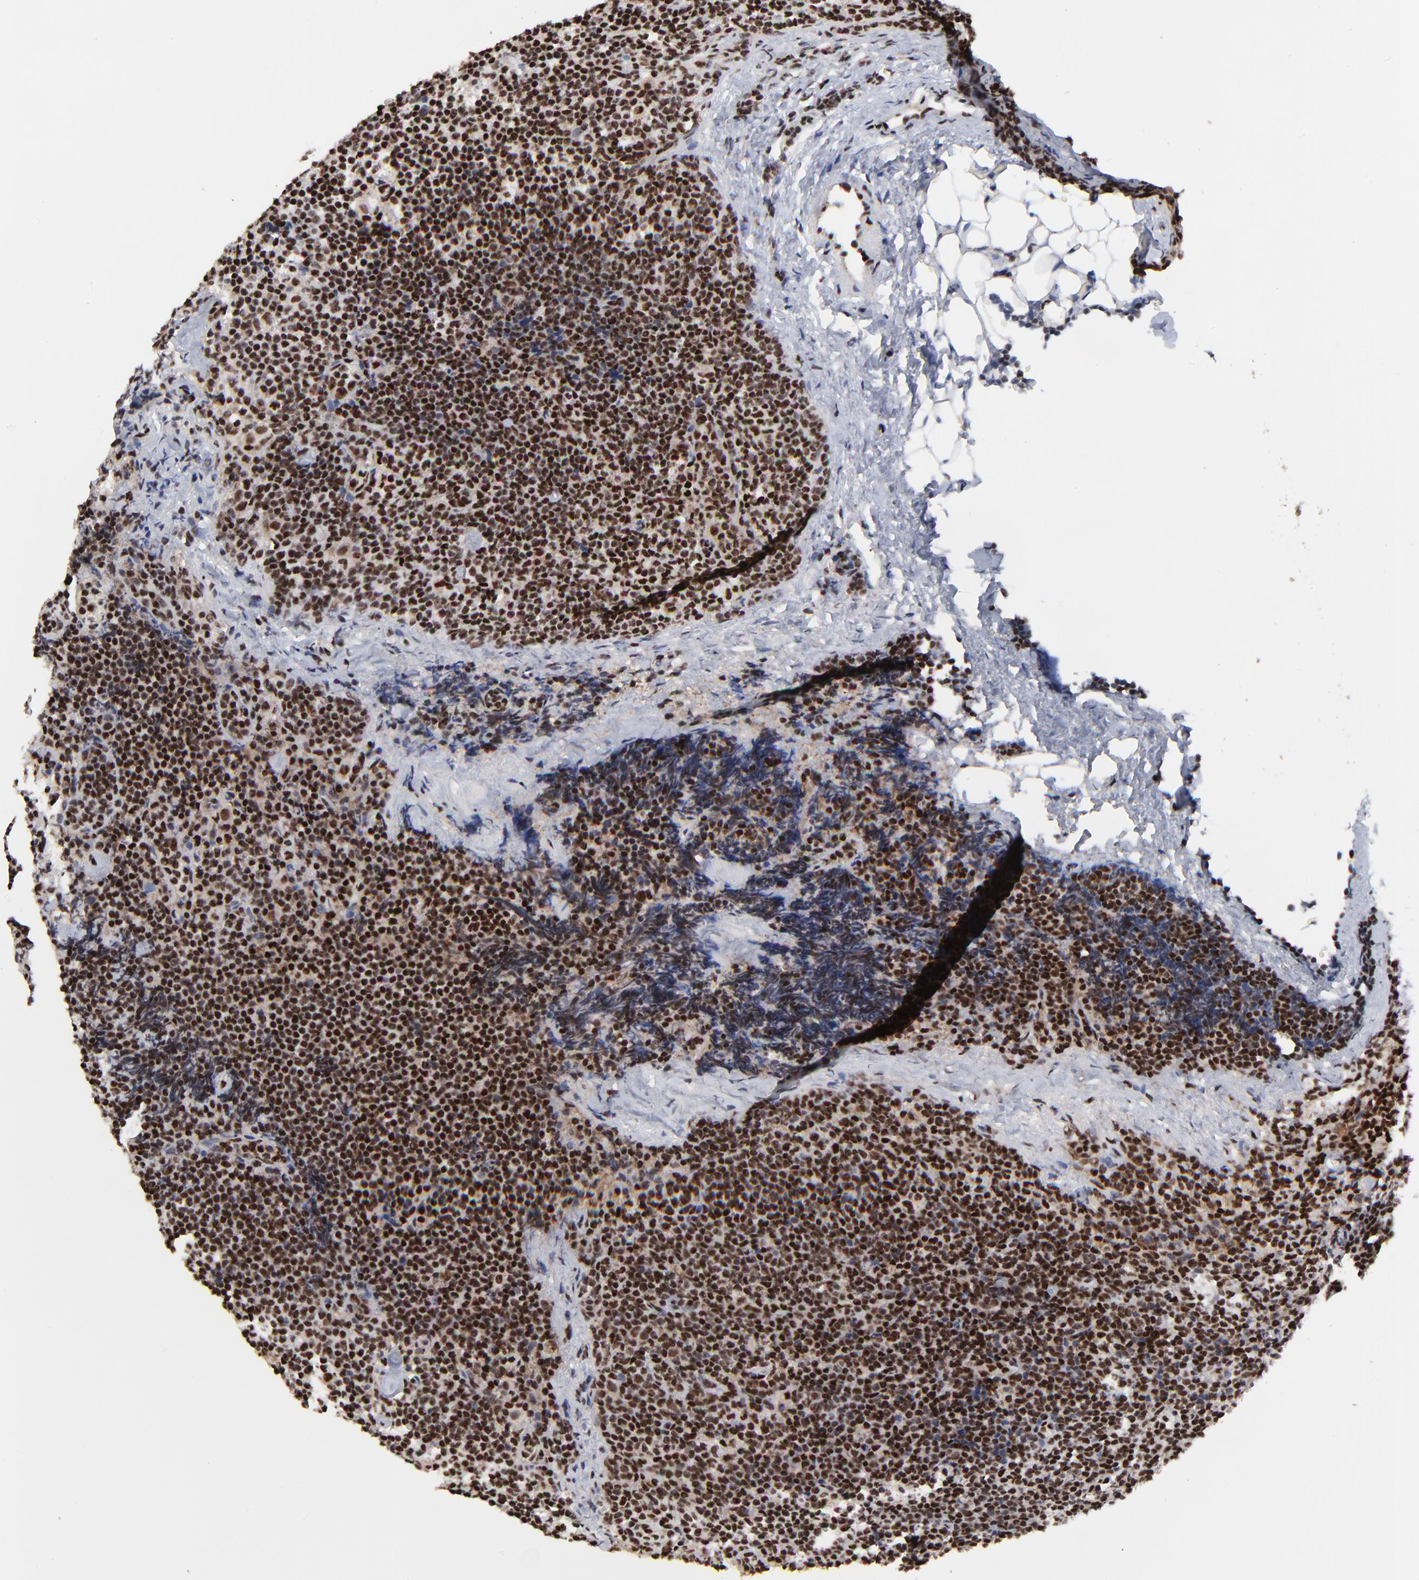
{"staining": {"intensity": "strong", "quantity": ">75%", "location": "nuclear"}, "tissue": "lymphoma", "cell_type": "Tumor cells", "image_type": "cancer", "snomed": [{"axis": "morphology", "description": "Malignant lymphoma, non-Hodgkin's type, High grade"}, {"axis": "topography", "description": "Lymph node"}], "caption": "Strong nuclear staining is present in approximately >75% of tumor cells in high-grade malignant lymphoma, non-Hodgkin's type.", "gene": "RBM22", "patient": {"sex": "female", "age": 58}}